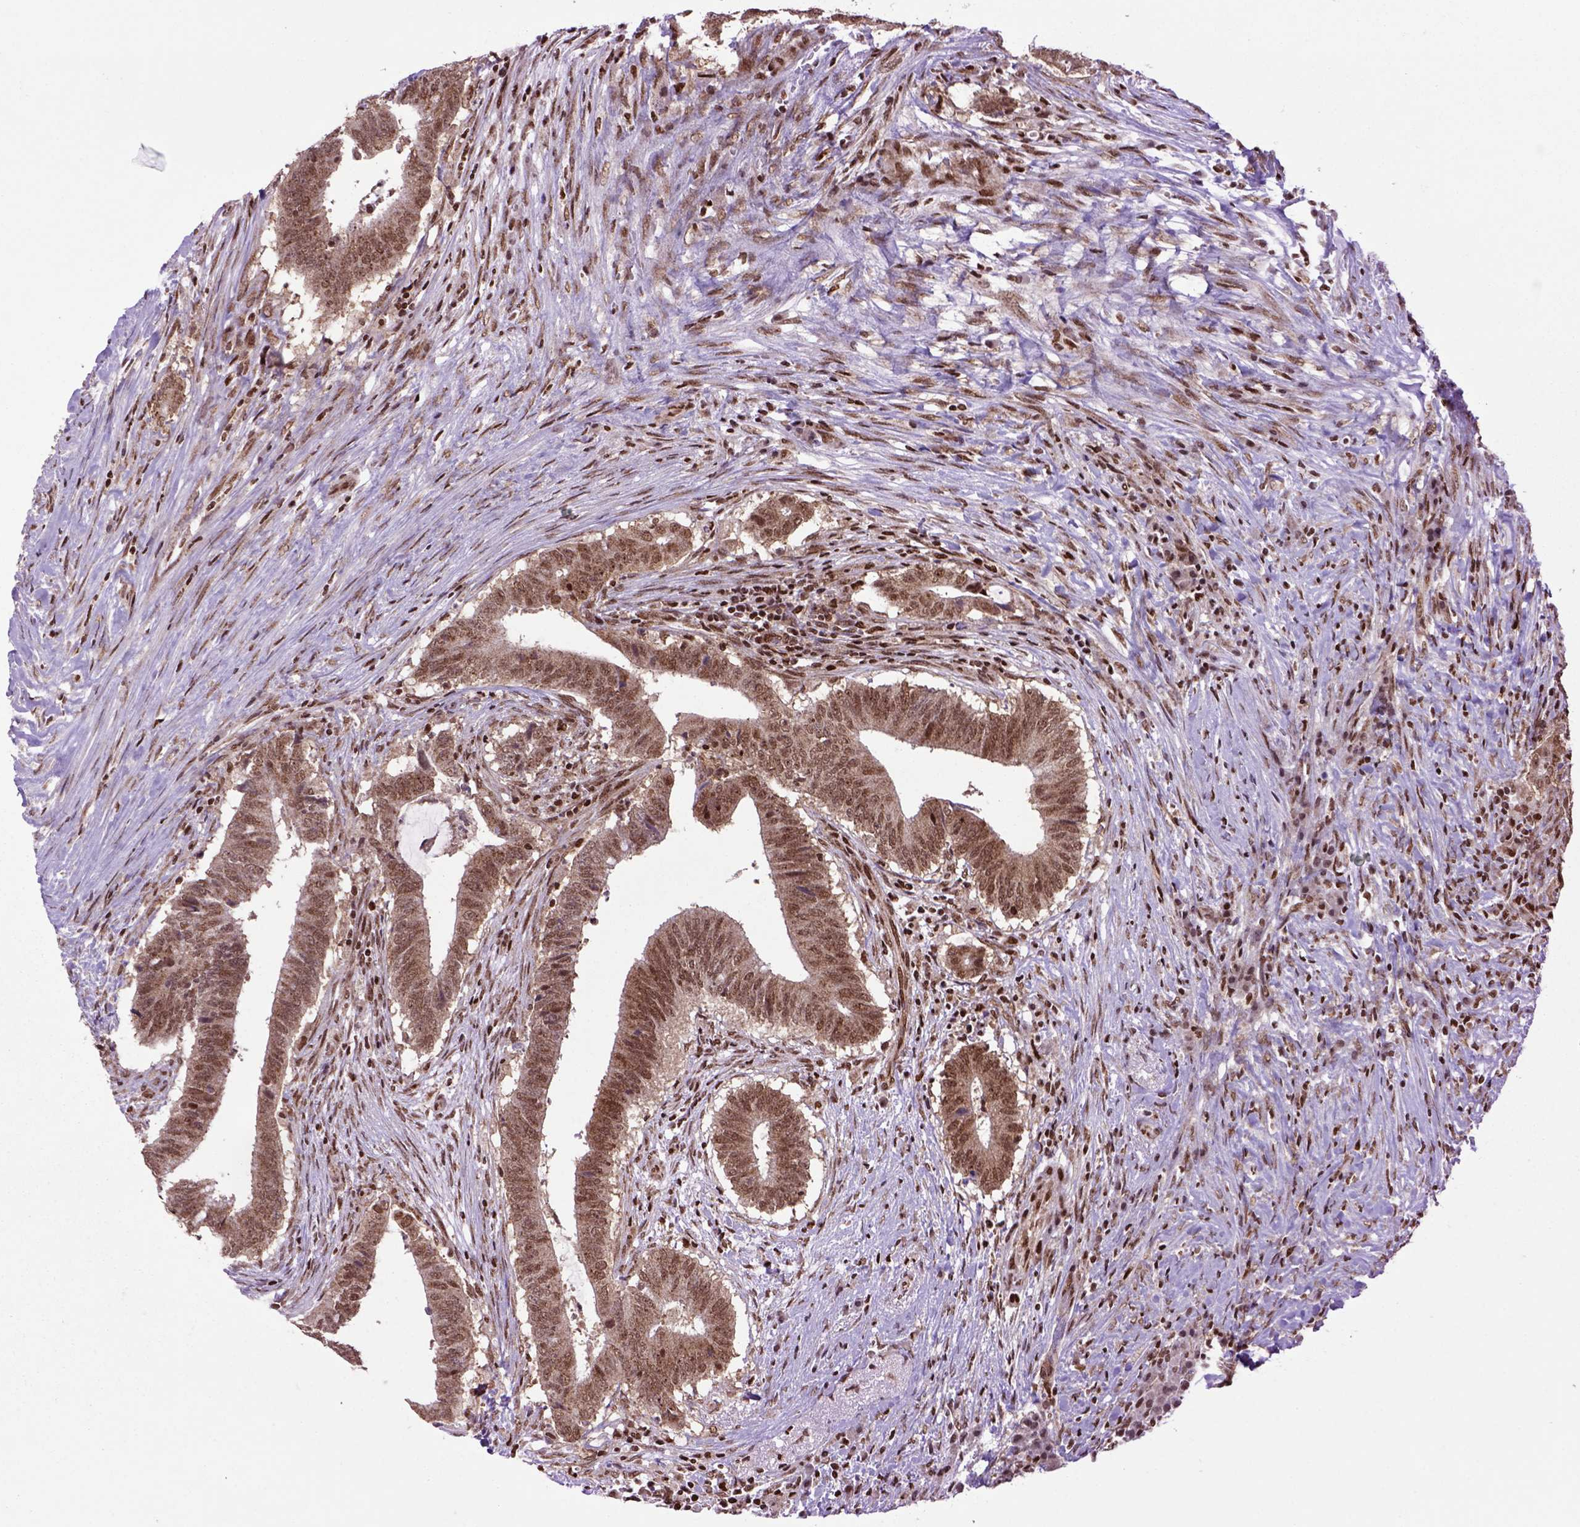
{"staining": {"intensity": "strong", "quantity": ">75%", "location": "cytoplasmic/membranous,nuclear"}, "tissue": "colorectal cancer", "cell_type": "Tumor cells", "image_type": "cancer", "snomed": [{"axis": "morphology", "description": "Adenocarcinoma, NOS"}, {"axis": "topography", "description": "Colon"}], "caption": "Colorectal adenocarcinoma stained with DAB (3,3'-diaminobenzidine) immunohistochemistry (IHC) shows high levels of strong cytoplasmic/membranous and nuclear expression in approximately >75% of tumor cells.", "gene": "CELF1", "patient": {"sex": "female", "age": 43}}